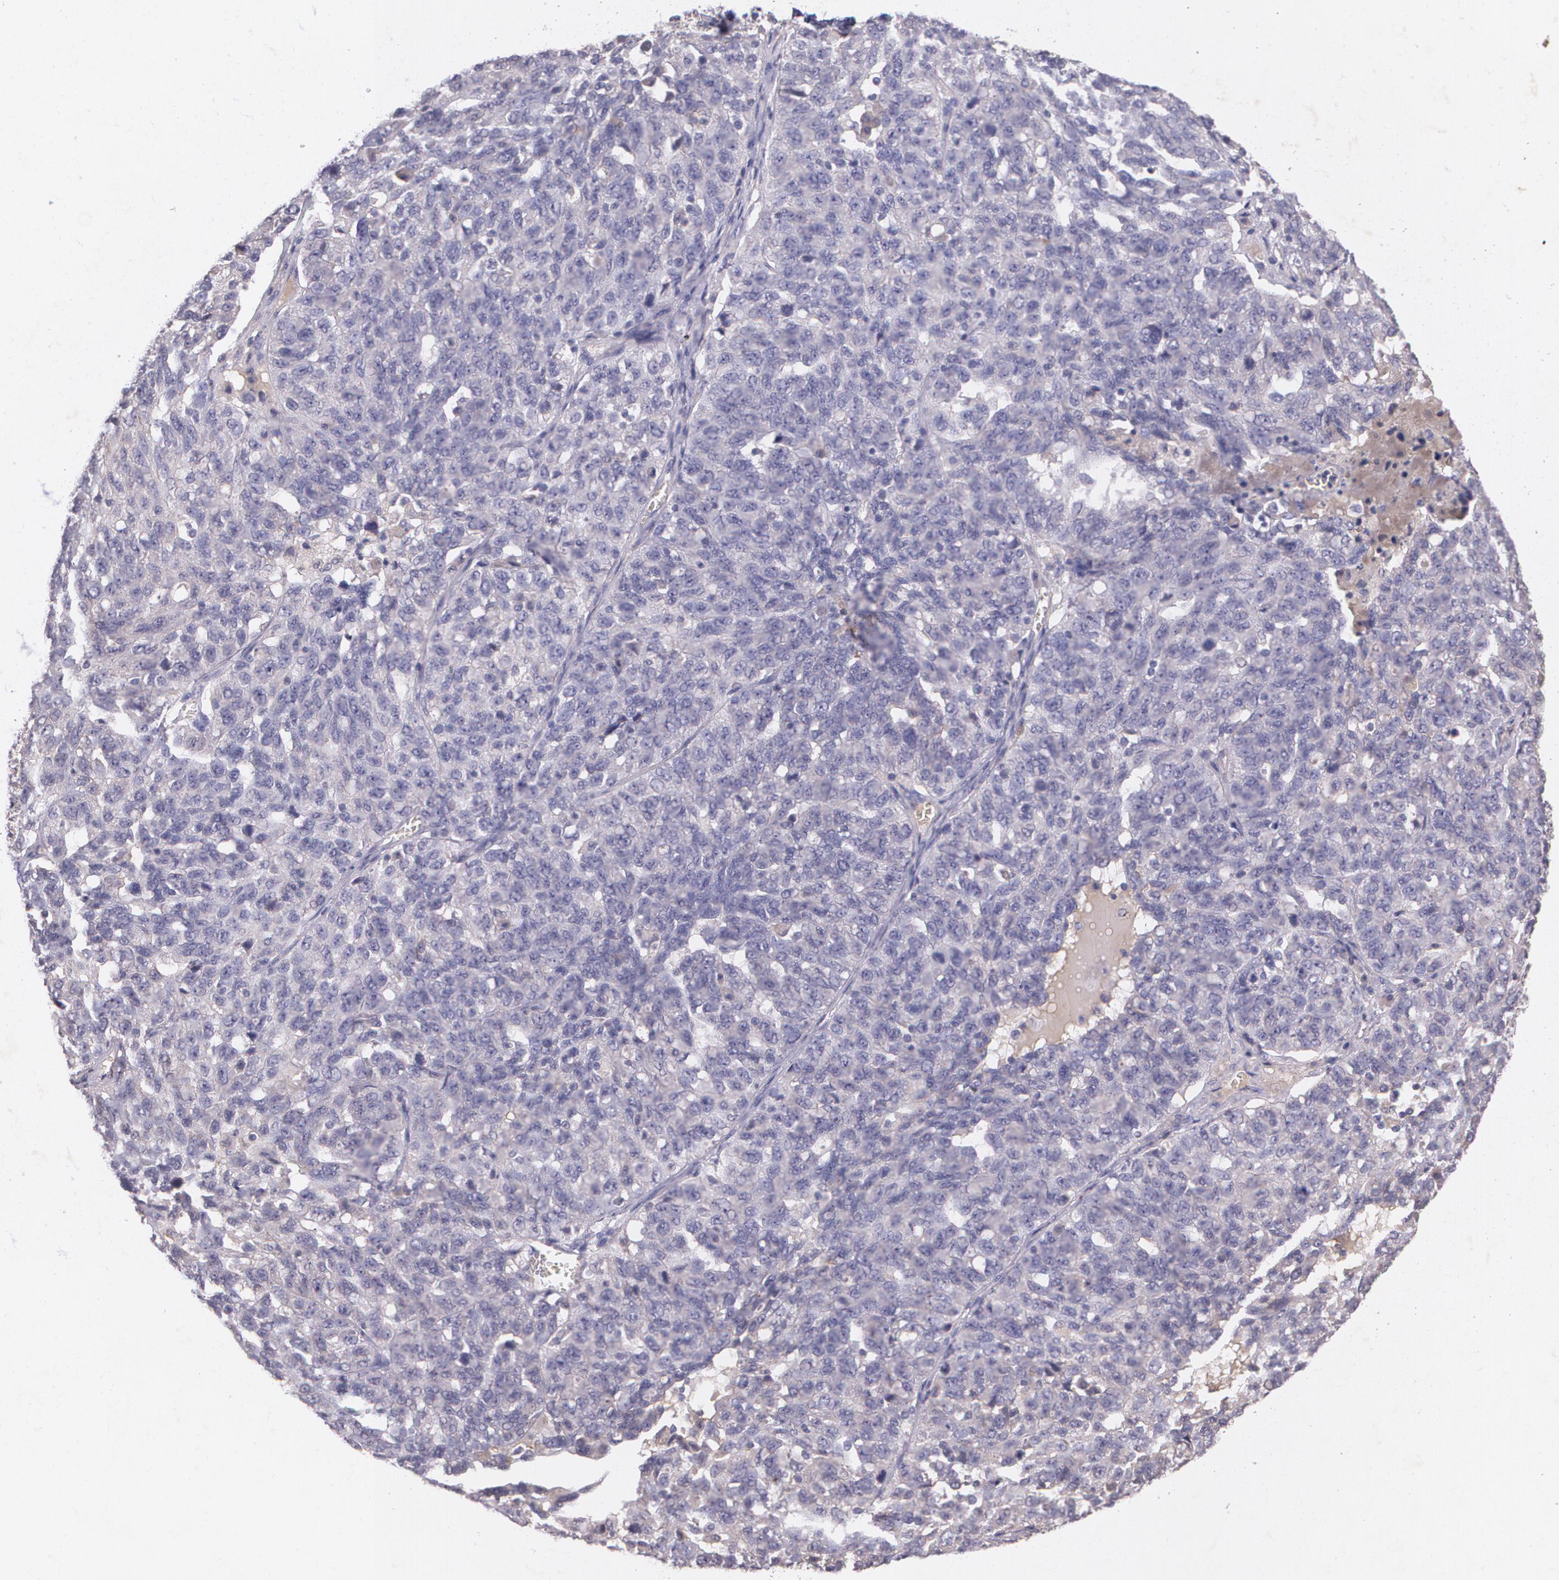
{"staining": {"intensity": "negative", "quantity": "none", "location": "none"}, "tissue": "ovarian cancer", "cell_type": "Tumor cells", "image_type": "cancer", "snomed": [{"axis": "morphology", "description": "Cystadenocarcinoma, serous, NOS"}, {"axis": "topography", "description": "Ovary"}], "caption": "Protein analysis of ovarian serous cystadenocarcinoma reveals no significant staining in tumor cells.", "gene": "TM4SF1", "patient": {"sex": "female", "age": 71}}